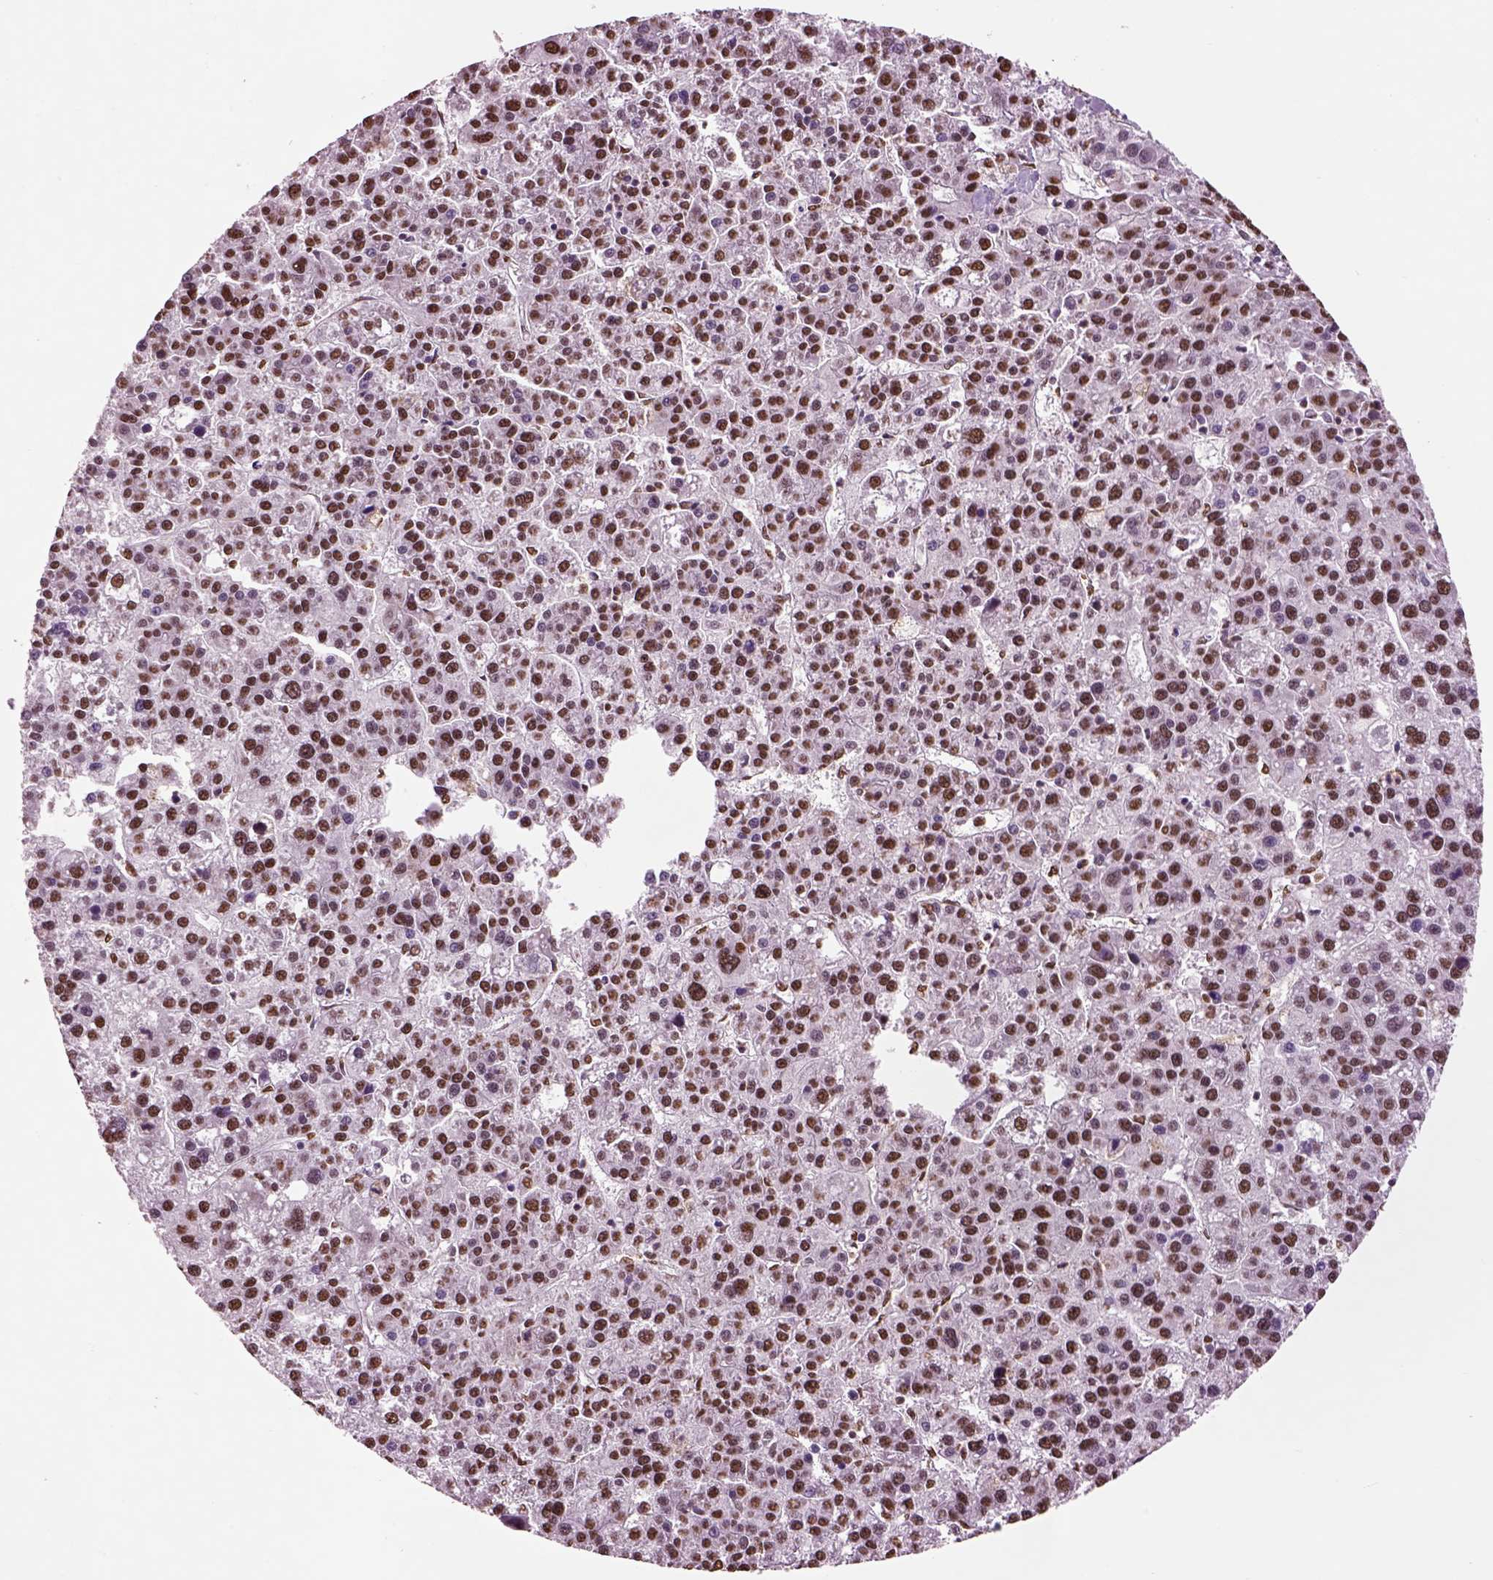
{"staining": {"intensity": "strong", "quantity": ">75%", "location": "nuclear"}, "tissue": "liver cancer", "cell_type": "Tumor cells", "image_type": "cancer", "snomed": [{"axis": "morphology", "description": "Carcinoma, Hepatocellular, NOS"}, {"axis": "topography", "description": "Liver"}], "caption": "Hepatocellular carcinoma (liver) was stained to show a protein in brown. There is high levels of strong nuclear expression in about >75% of tumor cells.", "gene": "DDX3X", "patient": {"sex": "female", "age": 58}}